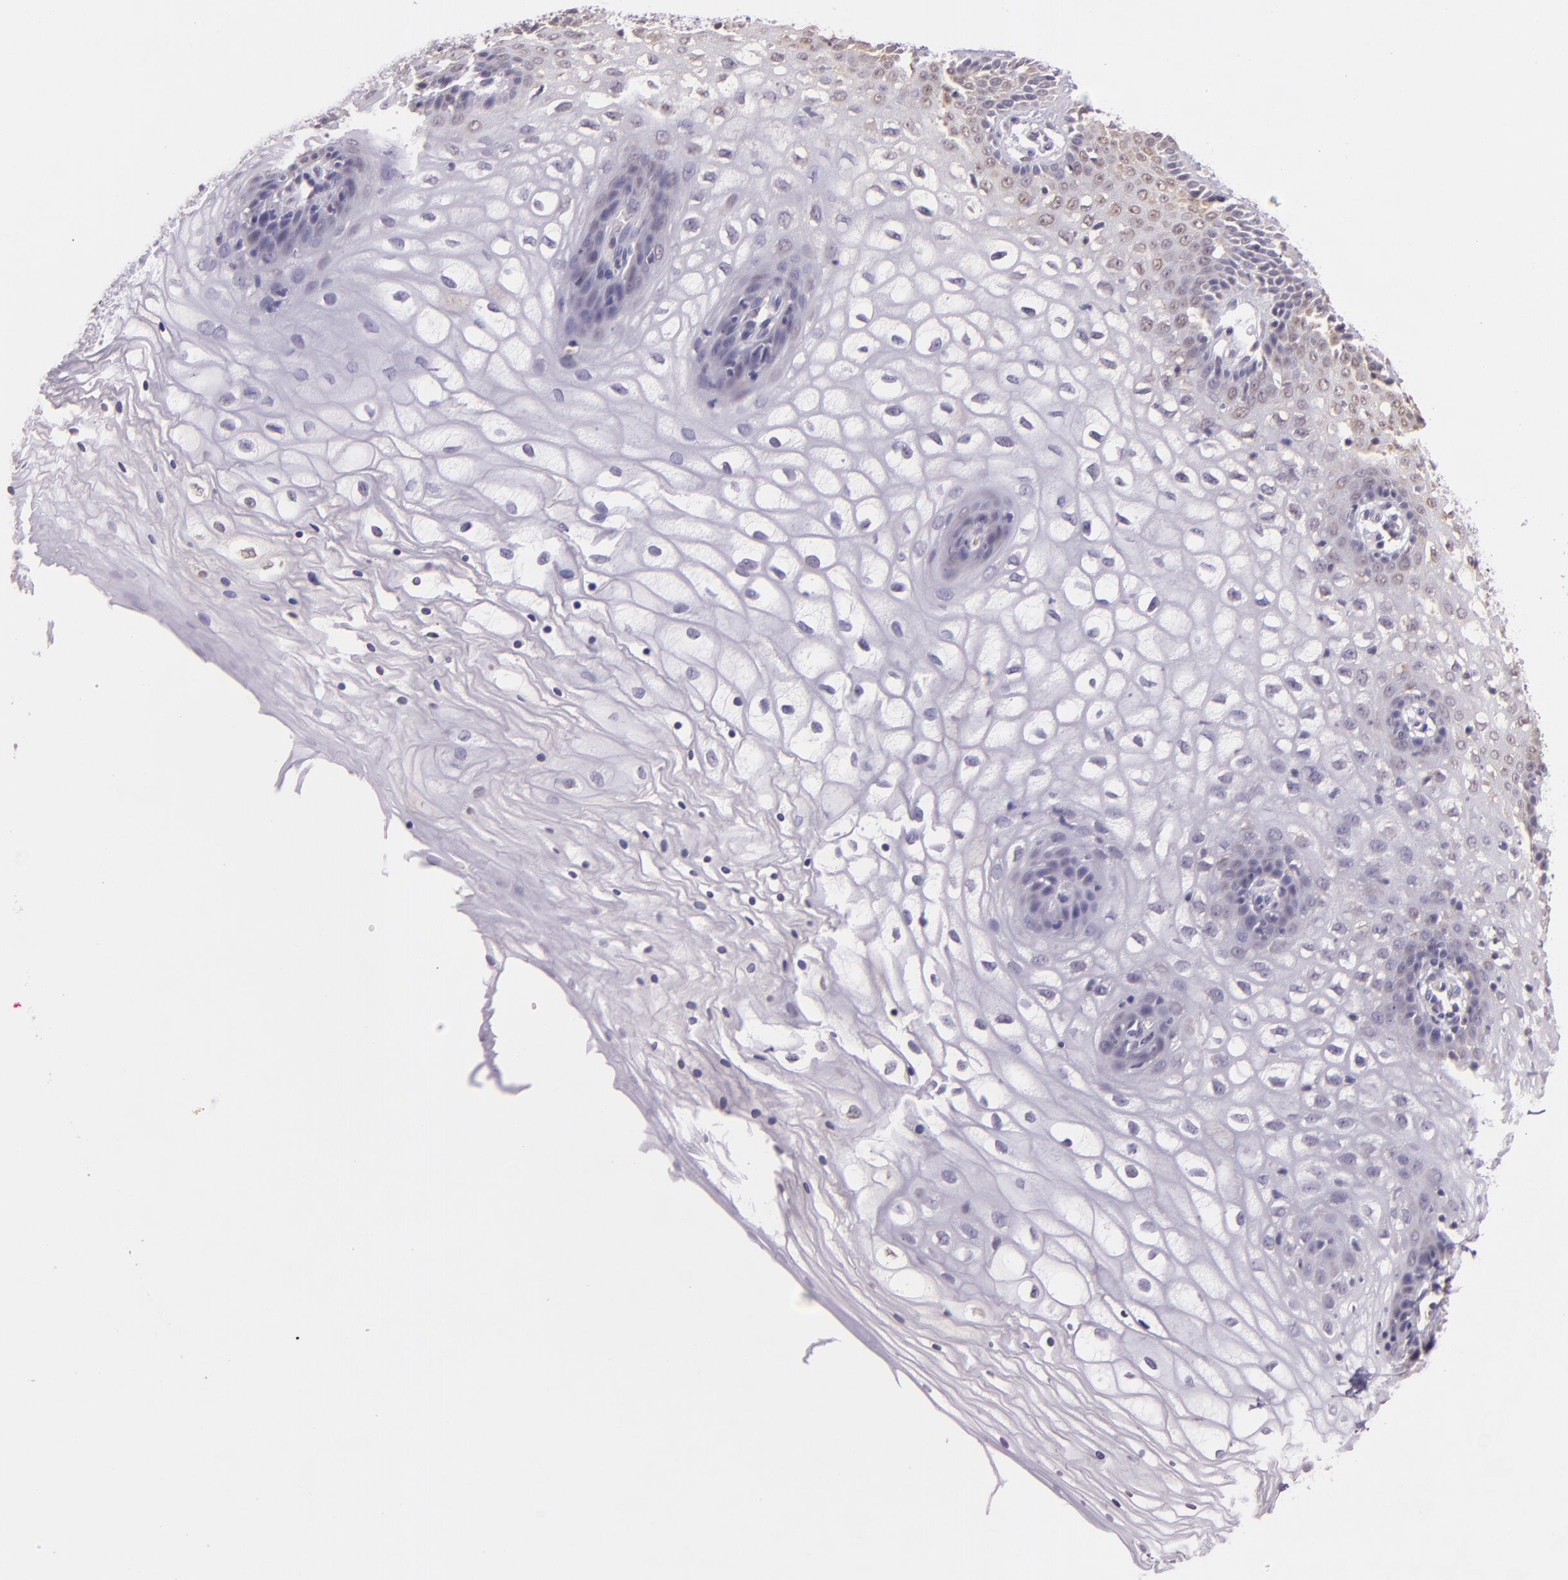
{"staining": {"intensity": "weak", "quantity": "25%-75%", "location": "nuclear"}, "tissue": "vagina", "cell_type": "Squamous epithelial cells", "image_type": "normal", "snomed": [{"axis": "morphology", "description": "Normal tissue, NOS"}, {"axis": "topography", "description": "Vagina"}], "caption": "This is a histology image of IHC staining of normal vagina, which shows weak staining in the nuclear of squamous epithelial cells.", "gene": "HSPA8", "patient": {"sex": "female", "age": 34}}